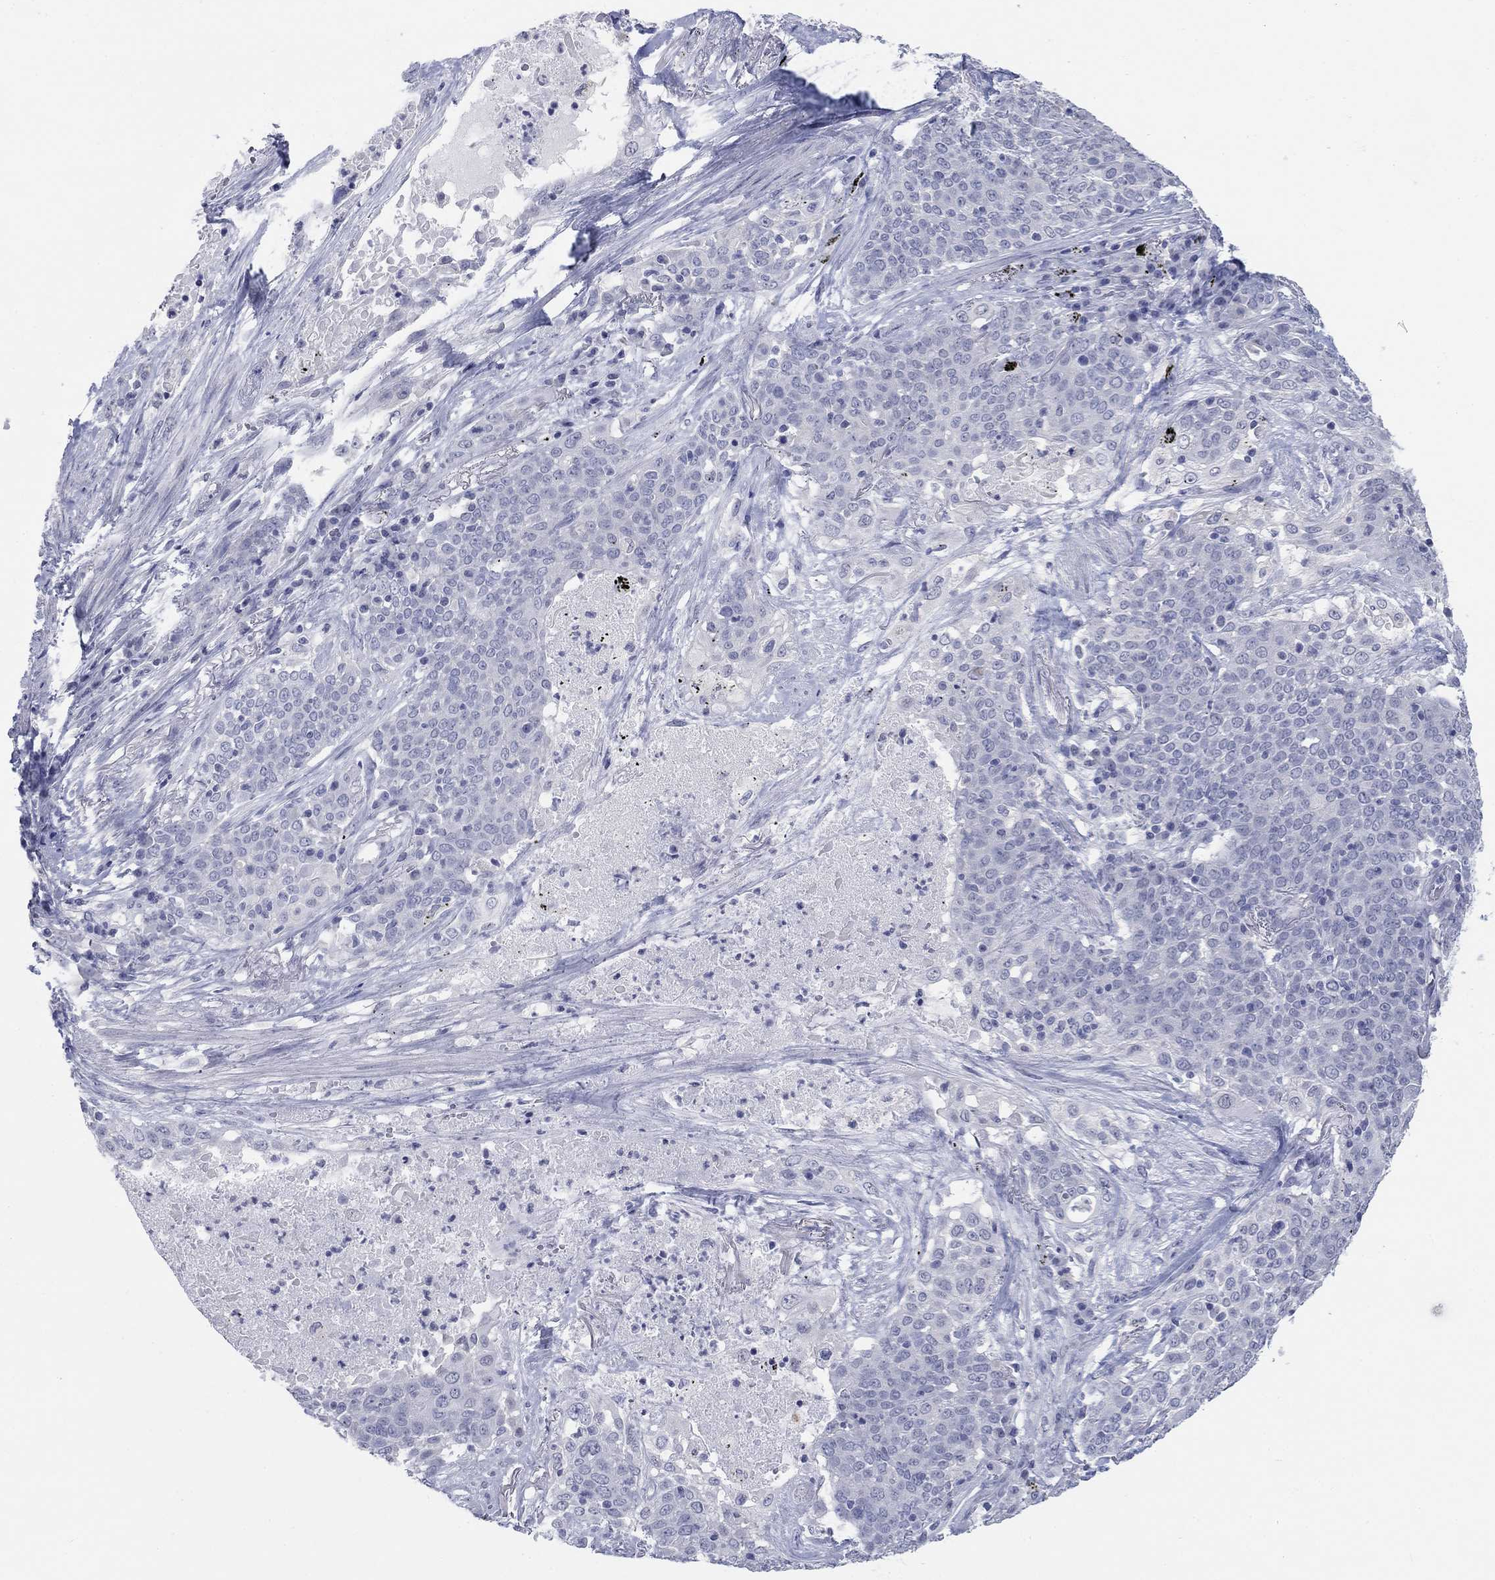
{"staining": {"intensity": "negative", "quantity": "none", "location": "none"}, "tissue": "lung cancer", "cell_type": "Tumor cells", "image_type": "cancer", "snomed": [{"axis": "morphology", "description": "Squamous cell carcinoma, NOS"}, {"axis": "topography", "description": "Lung"}], "caption": "Immunohistochemical staining of lung cancer (squamous cell carcinoma) reveals no significant expression in tumor cells. (DAB (3,3'-diaminobenzidine) immunohistochemistry visualized using brightfield microscopy, high magnification).", "gene": "ATP6V1G2", "patient": {"sex": "male", "age": 82}}